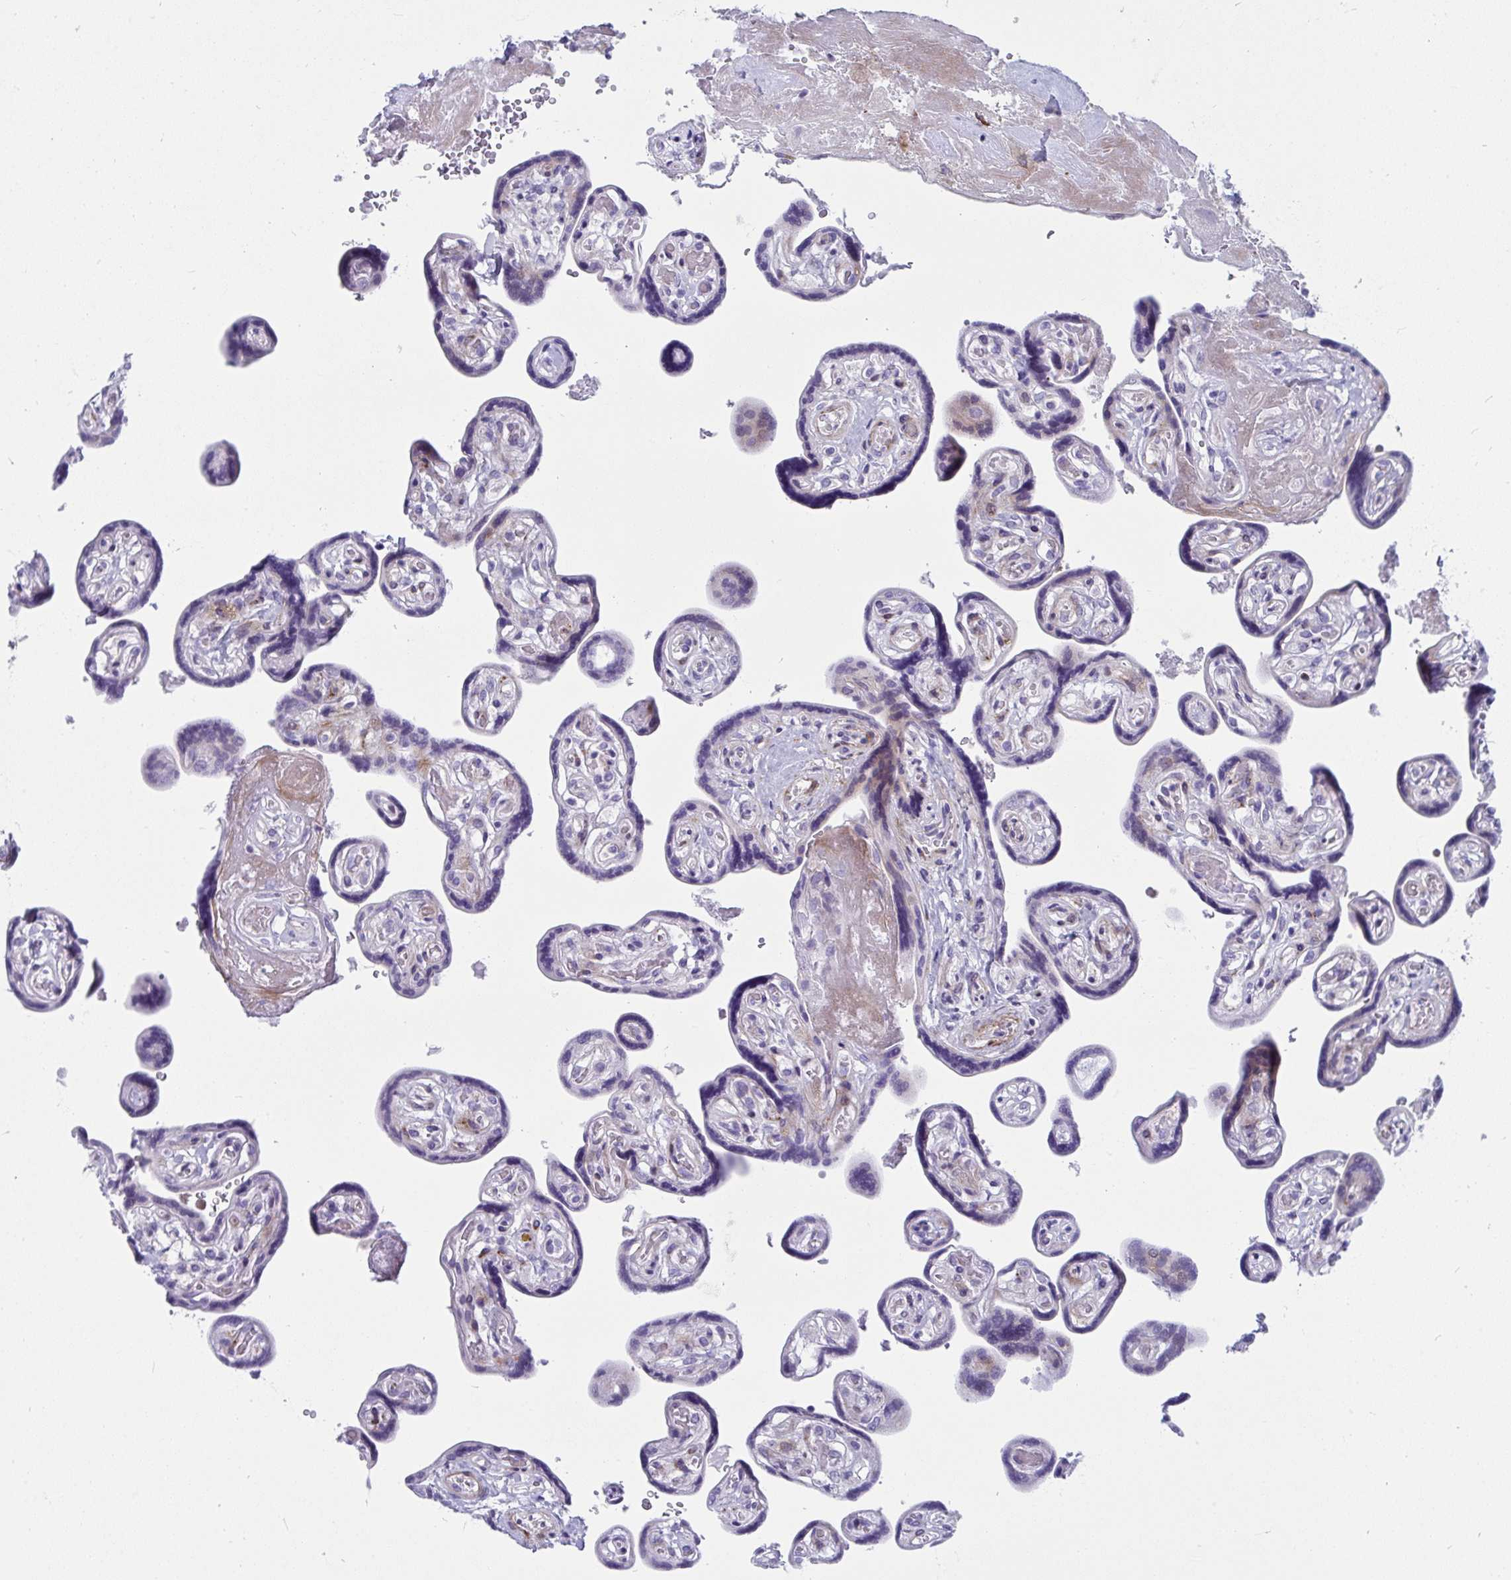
{"staining": {"intensity": "negative", "quantity": "none", "location": "none"}, "tissue": "placenta", "cell_type": "Trophoblastic cells", "image_type": "normal", "snomed": [{"axis": "morphology", "description": "Normal tissue, NOS"}, {"axis": "topography", "description": "Placenta"}], "caption": "The micrograph displays no staining of trophoblastic cells in normal placenta. (DAB immunohistochemistry with hematoxylin counter stain).", "gene": "GRXCR2", "patient": {"sex": "female", "age": 32}}